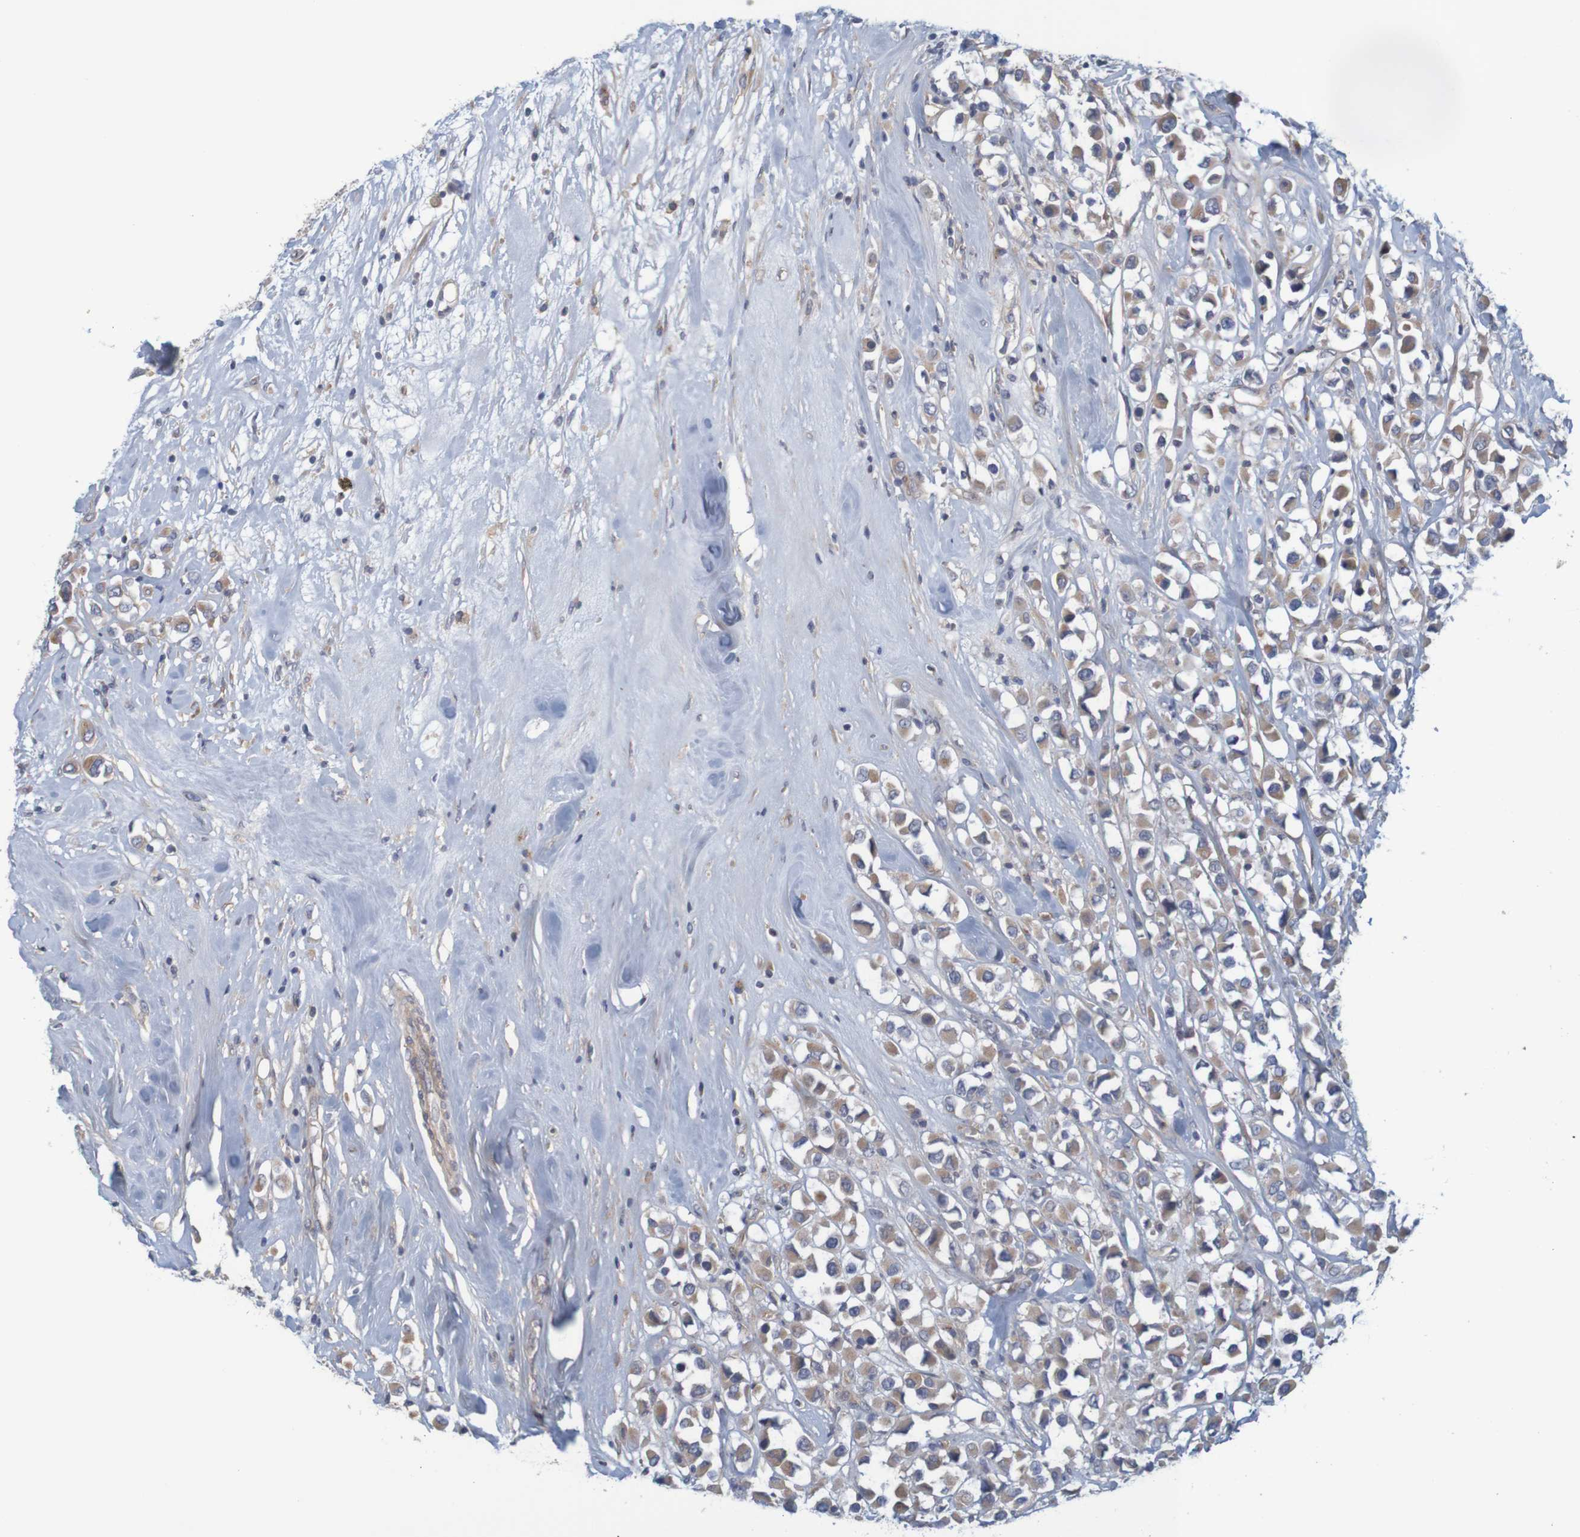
{"staining": {"intensity": "weak", "quantity": ">75%", "location": "cytoplasmic/membranous"}, "tissue": "breast cancer", "cell_type": "Tumor cells", "image_type": "cancer", "snomed": [{"axis": "morphology", "description": "Duct carcinoma"}, {"axis": "topography", "description": "Breast"}], "caption": "This photomicrograph displays immunohistochemistry staining of human intraductal carcinoma (breast), with low weak cytoplasmic/membranous expression in about >75% of tumor cells.", "gene": "KRT23", "patient": {"sex": "female", "age": 61}}